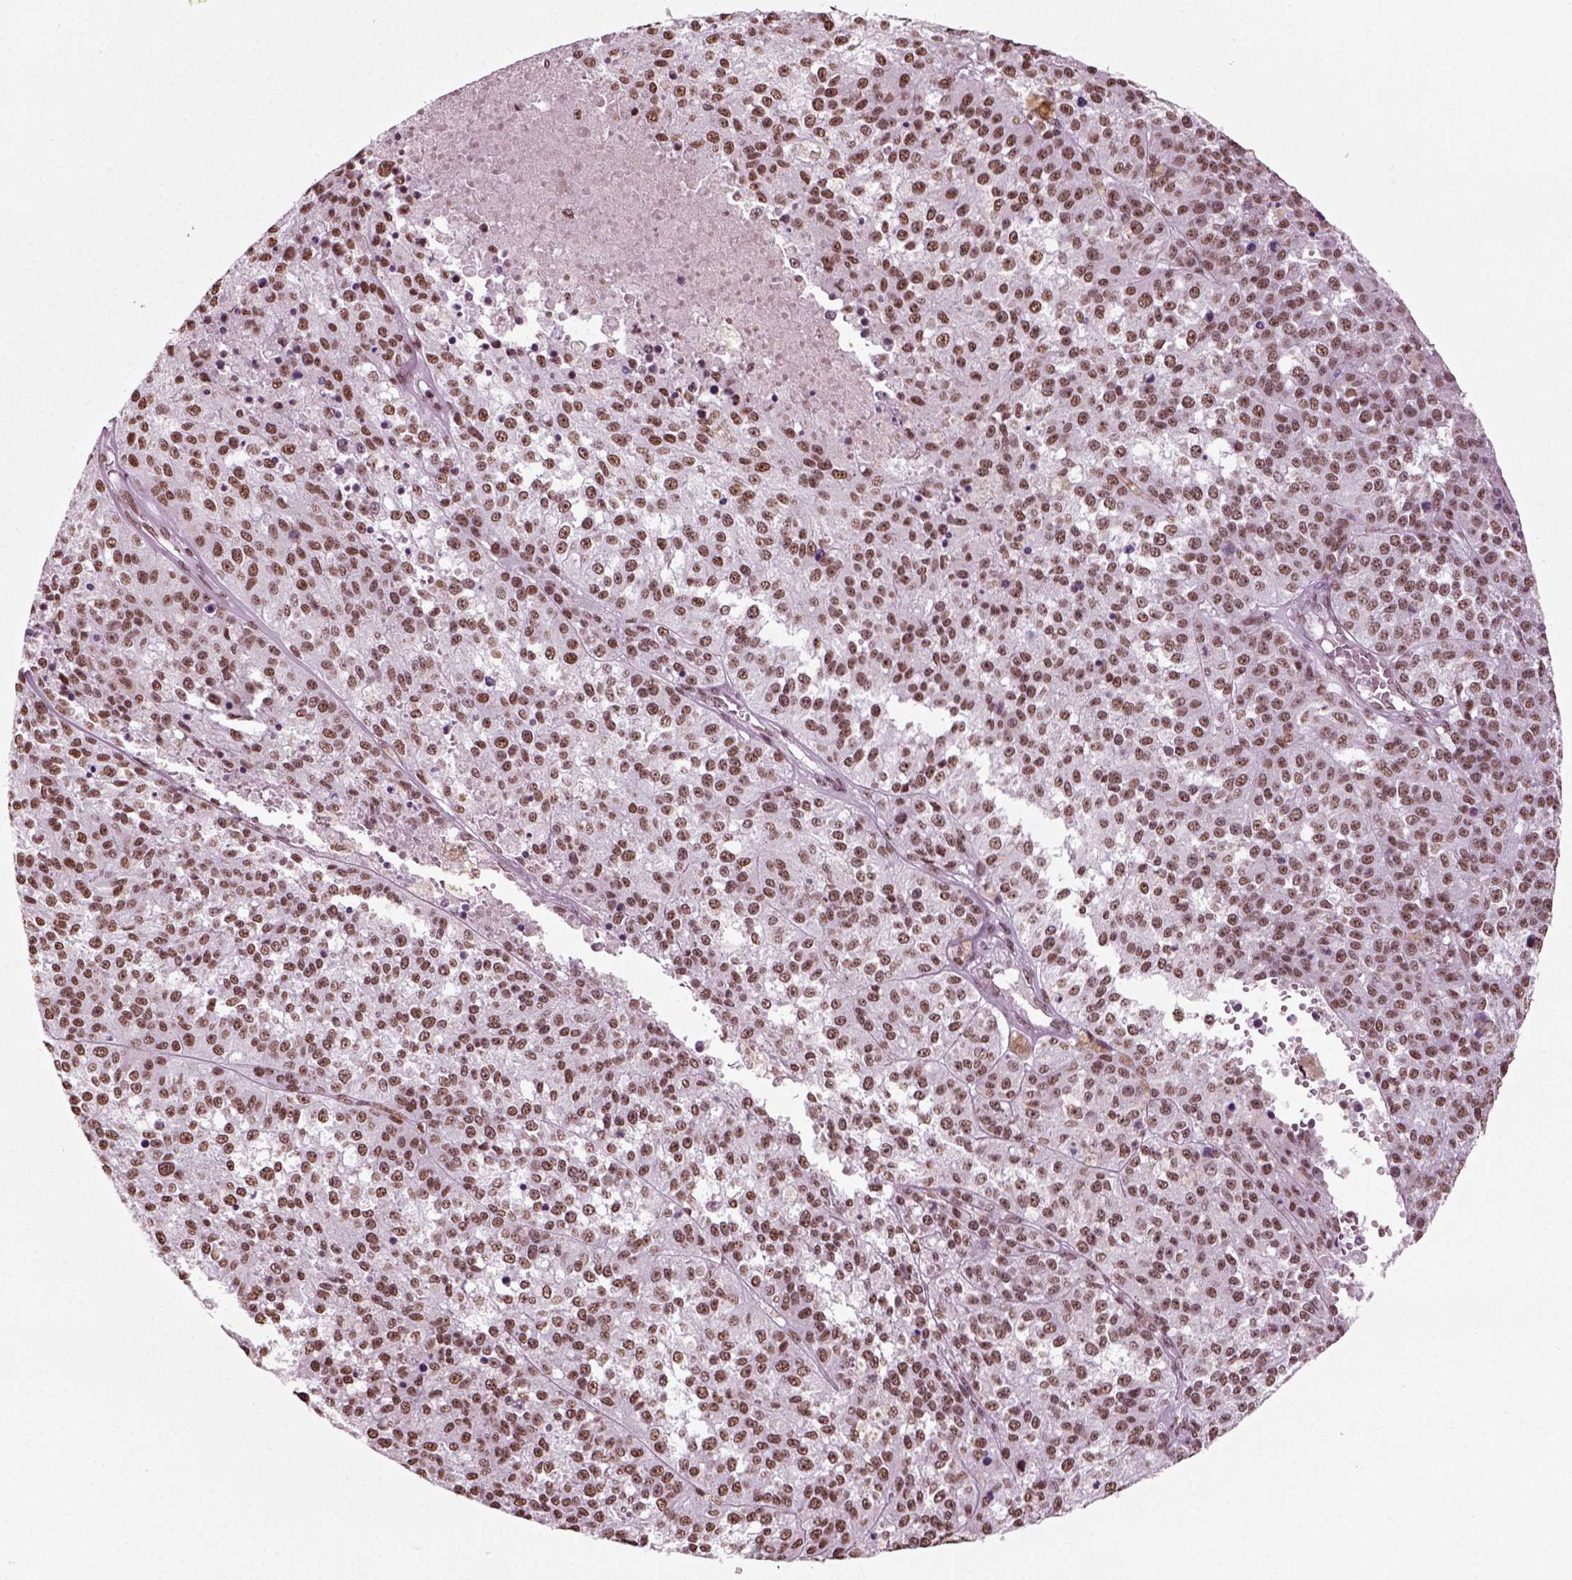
{"staining": {"intensity": "moderate", "quantity": ">75%", "location": "nuclear"}, "tissue": "melanoma", "cell_type": "Tumor cells", "image_type": "cancer", "snomed": [{"axis": "morphology", "description": "Malignant melanoma, Metastatic site"}, {"axis": "topography", "description": "Lymph node"}], "caption": "Protein expression analysis of human malignant melanoma (metastatic site) reveals moderate nuclear staining in about >75% of tumor cells.", "gene": "POLR1H", "patient": {"sex": "female", "age": 64}}